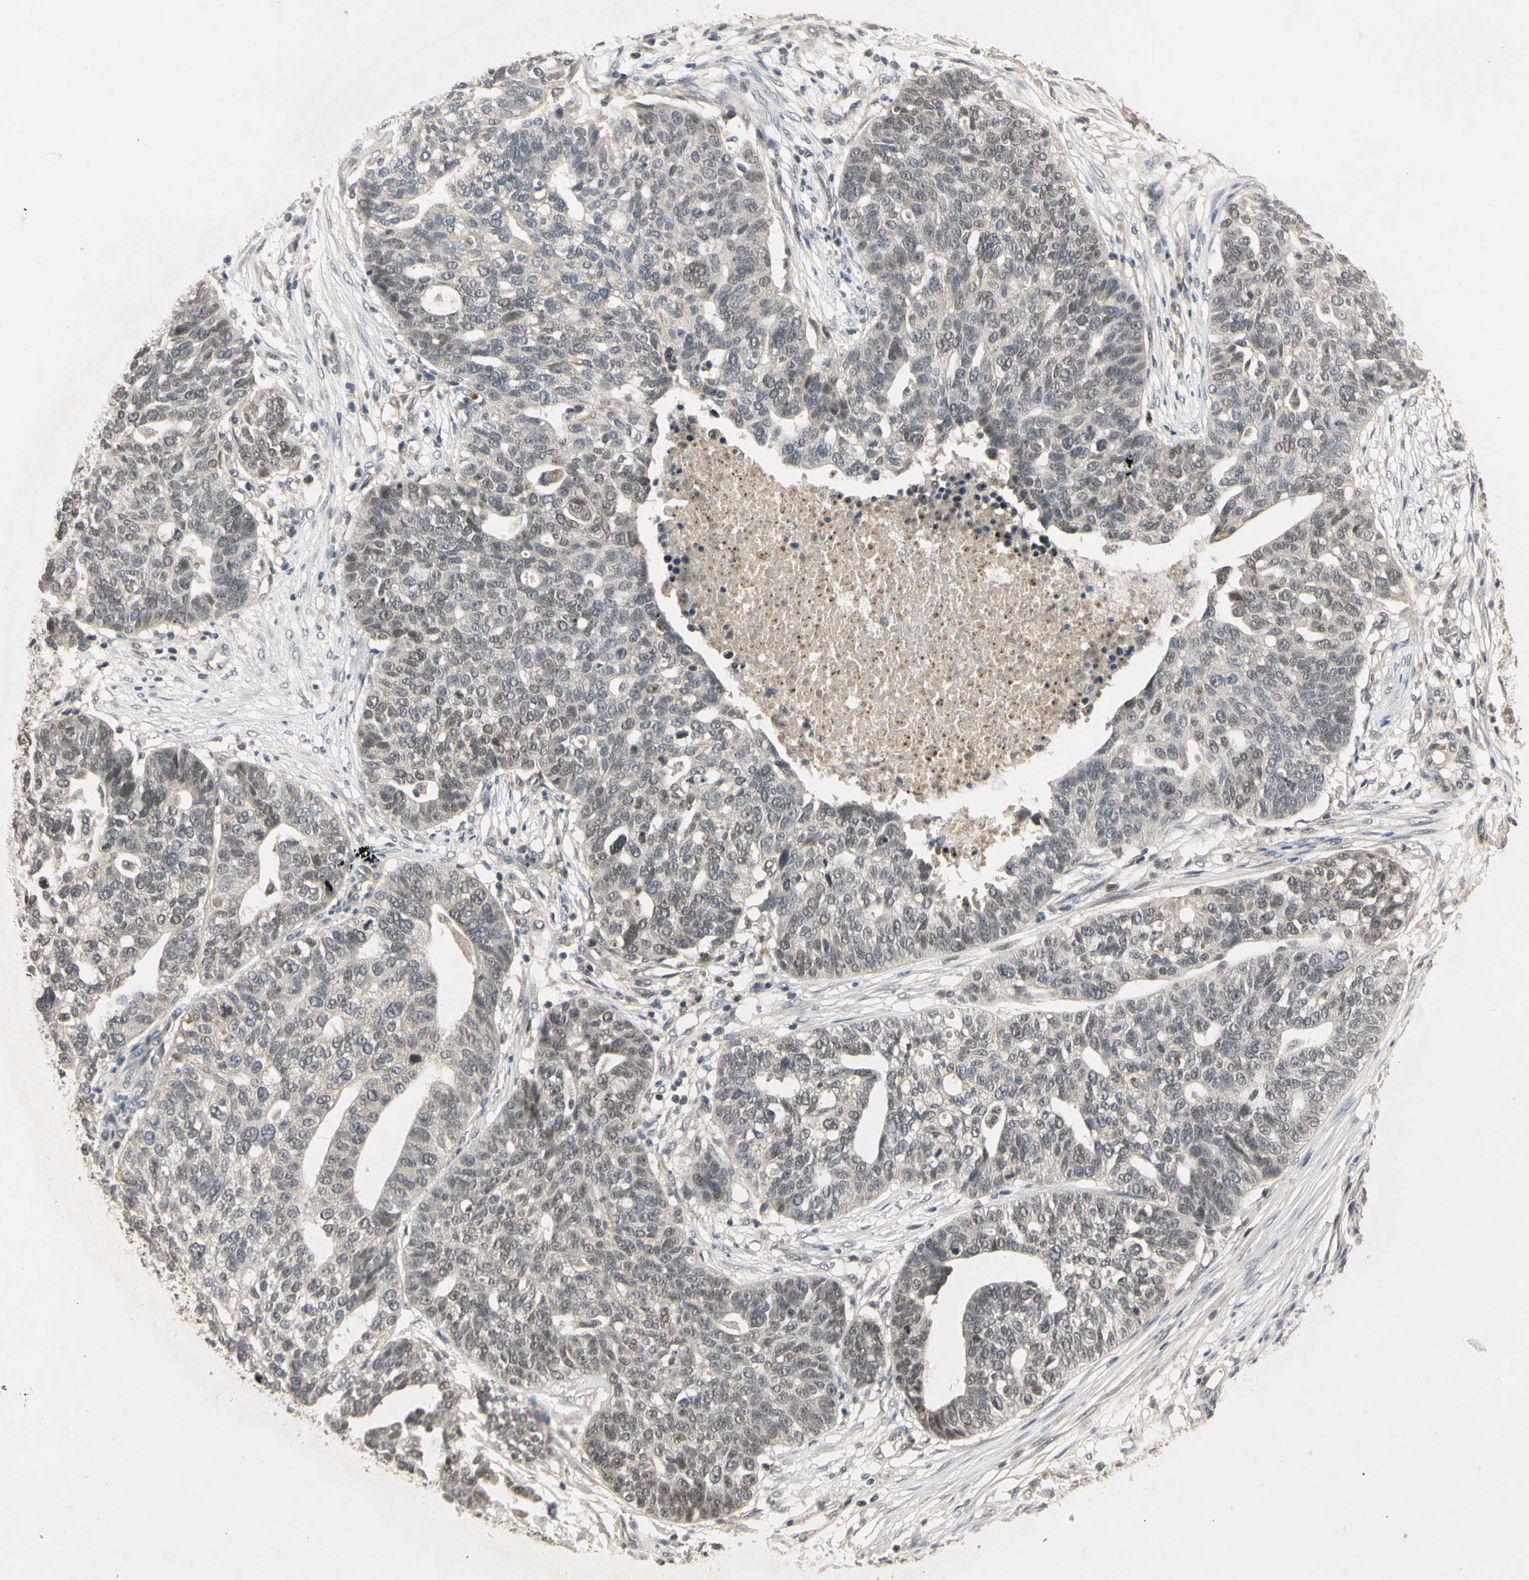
{"staining": {"intensity": "weak", "quantity": "25%-75%", "location": "nuclear"}, "tissue": "ovarian cancer", "cell_type": "Tumor cells", "image_type": "cancer", "snomed": [{"axis": "morphology", "description": "Cystadenocarcinoma, serous, NOS"}, {"axis": "topography", "description": "Ovary"}], "caption": "This micrograph exhibits ovarian cancer stained with IHC to label a protein in brown. The nuclear of tumor cells show weak positivity for the protein. Nuclei are counter-stained blue.", "gene": "RIOX2", "patient": {"sex": "female", "age": 59}}